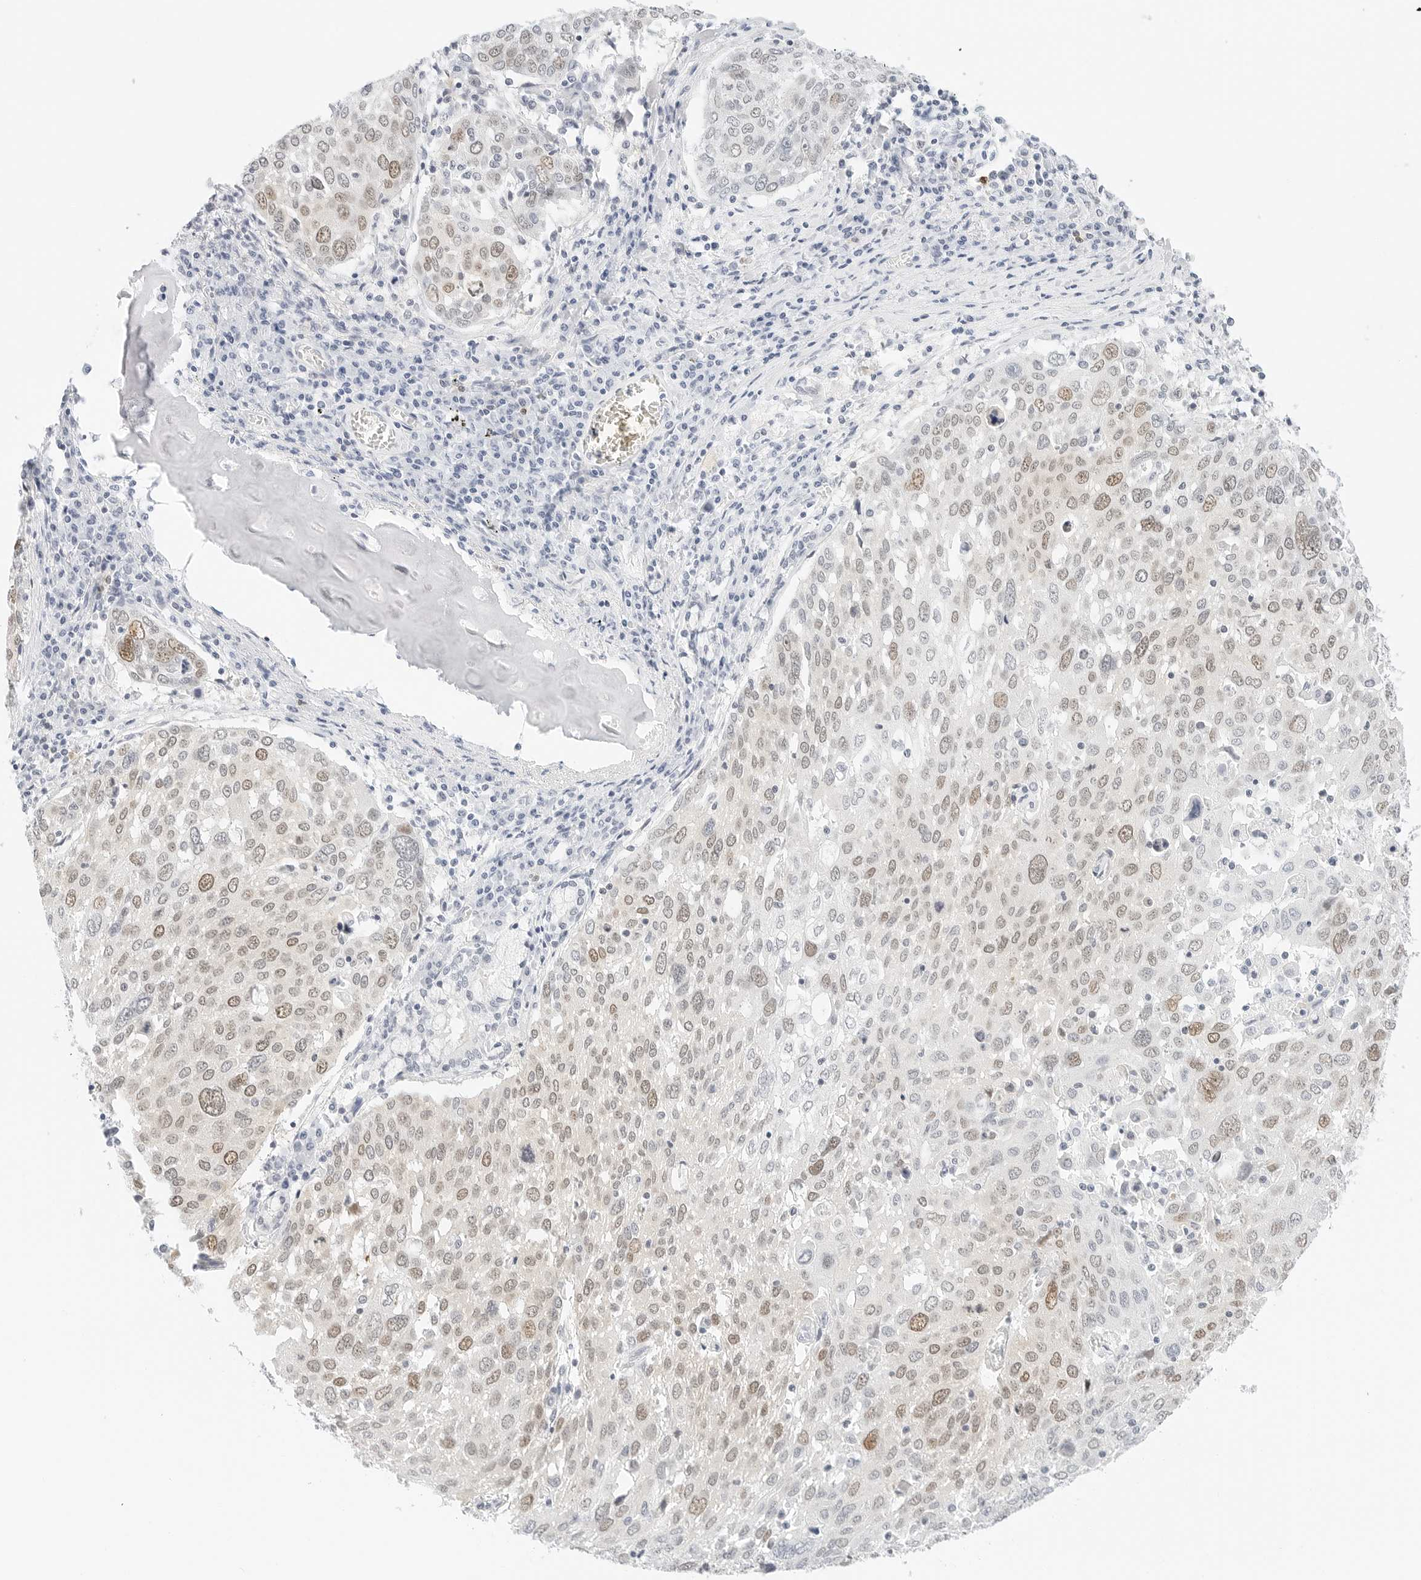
{"staining": {"intensity": "weak", "quantity": "25%-75%", "location": "nuclear"}, "tissue": "lung cancer", "cell_type": "Tumor cells", "image_type": "cancer", "snomed": [{"axis": "morphology", "description": "Squamous cell carcinoma, NOS"}, {"axis": "topography", "description": "Lung"}], "caption": "Lung cancer stained with a protein marker shows weak staining in tumor cells.", "gene": "CD22", "patient": {"sex": "male", "age": 65}}